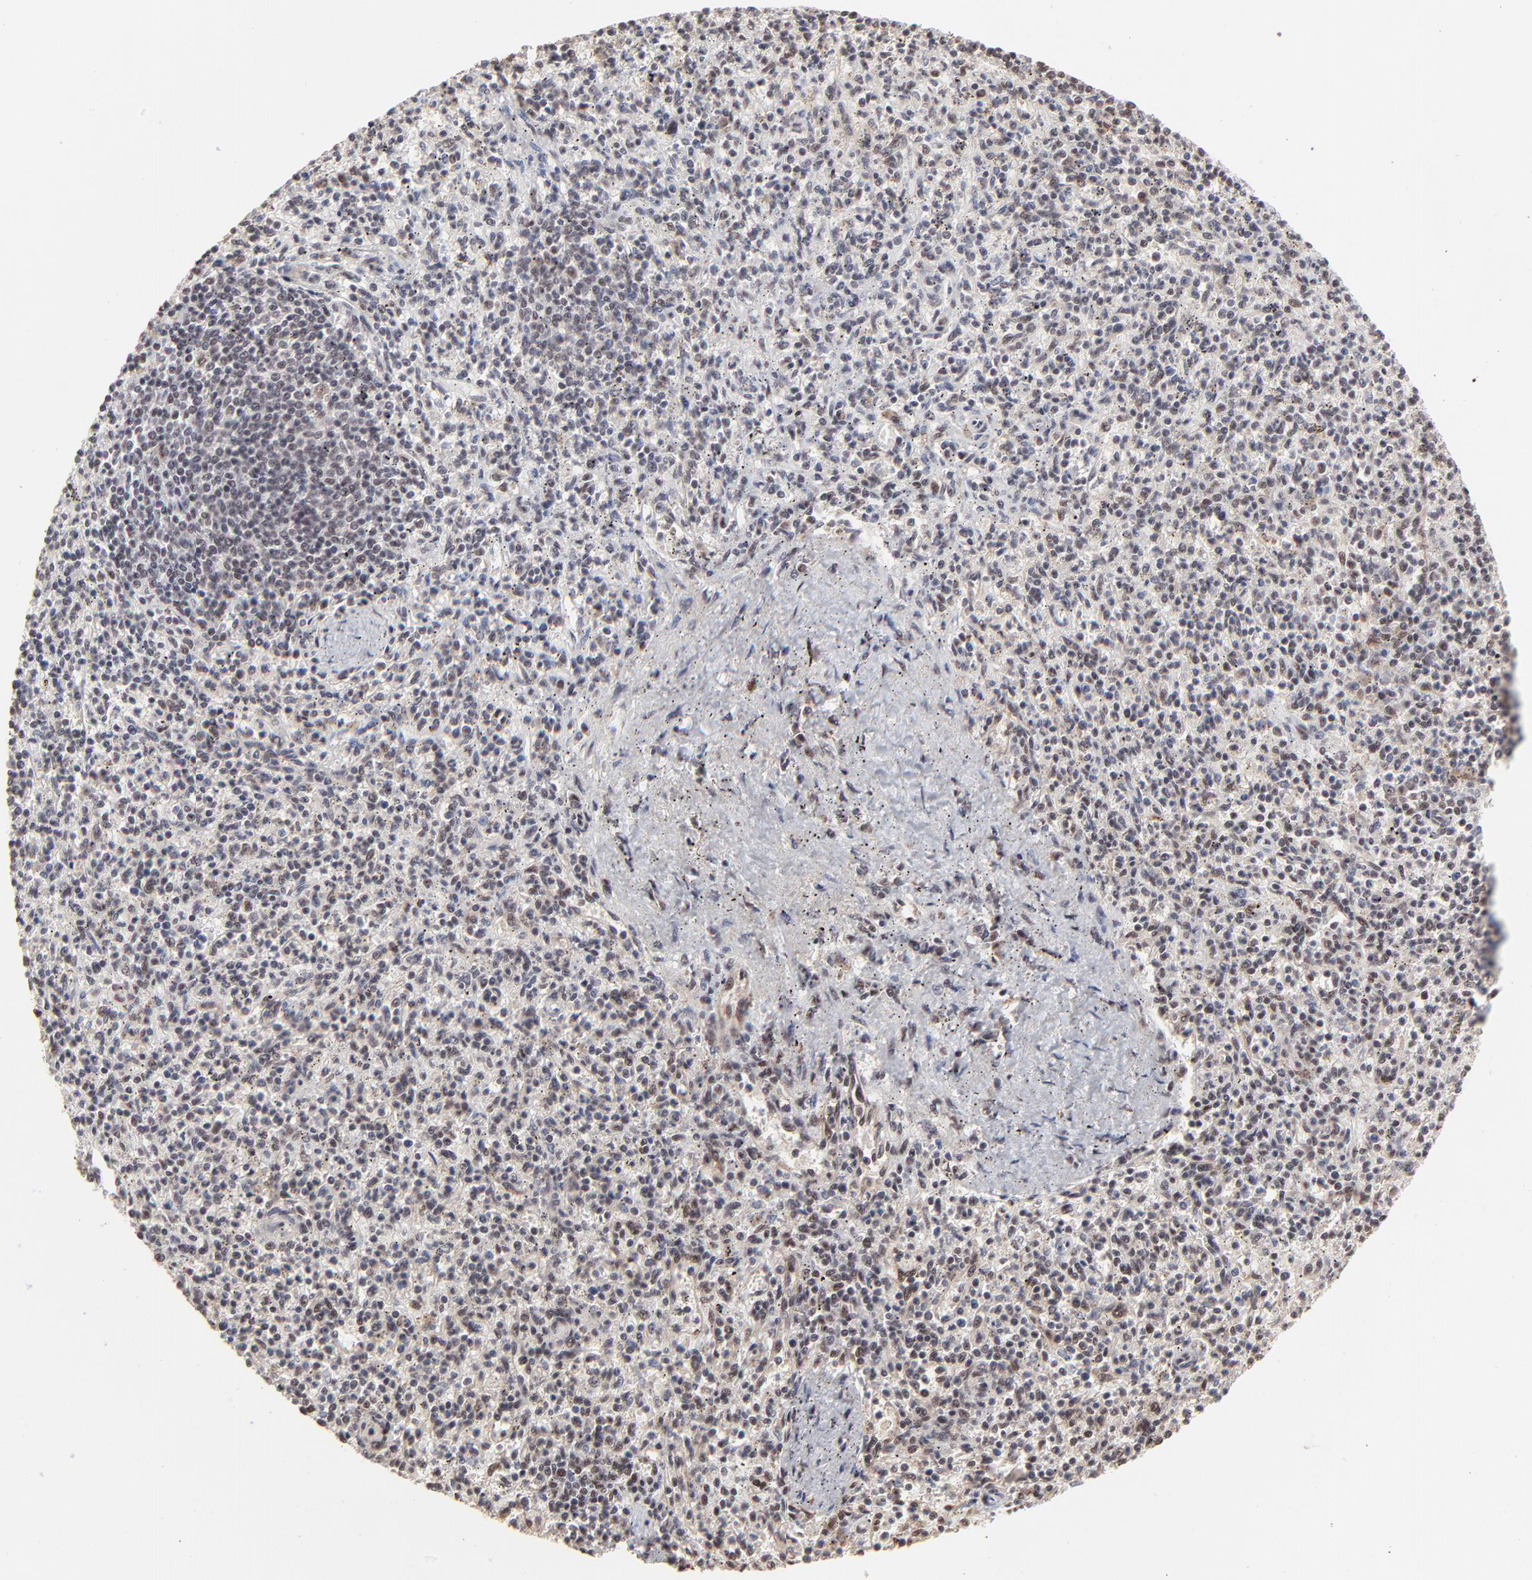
{"staining": {"intensity": "moderate", "quantity": "25%-75%", "location": "nuclear"}, "tissue": "spleen", "cell_type": "Cells in red pulp", "image_type": "normal", "snomed": [{"axis": "morphology", "description": "Normal tissue, NOS"}, {"axis": "topography", "description": "Spleen"}], "caption": "Approximately 25%-75% of cells in red pulp in normal spleen demonstrate moderate nuclear protein positivity as visualized by brown immunohistochemical staining.", "gene": "RBM22", "patient": {"sex": "male", "age": 72}}